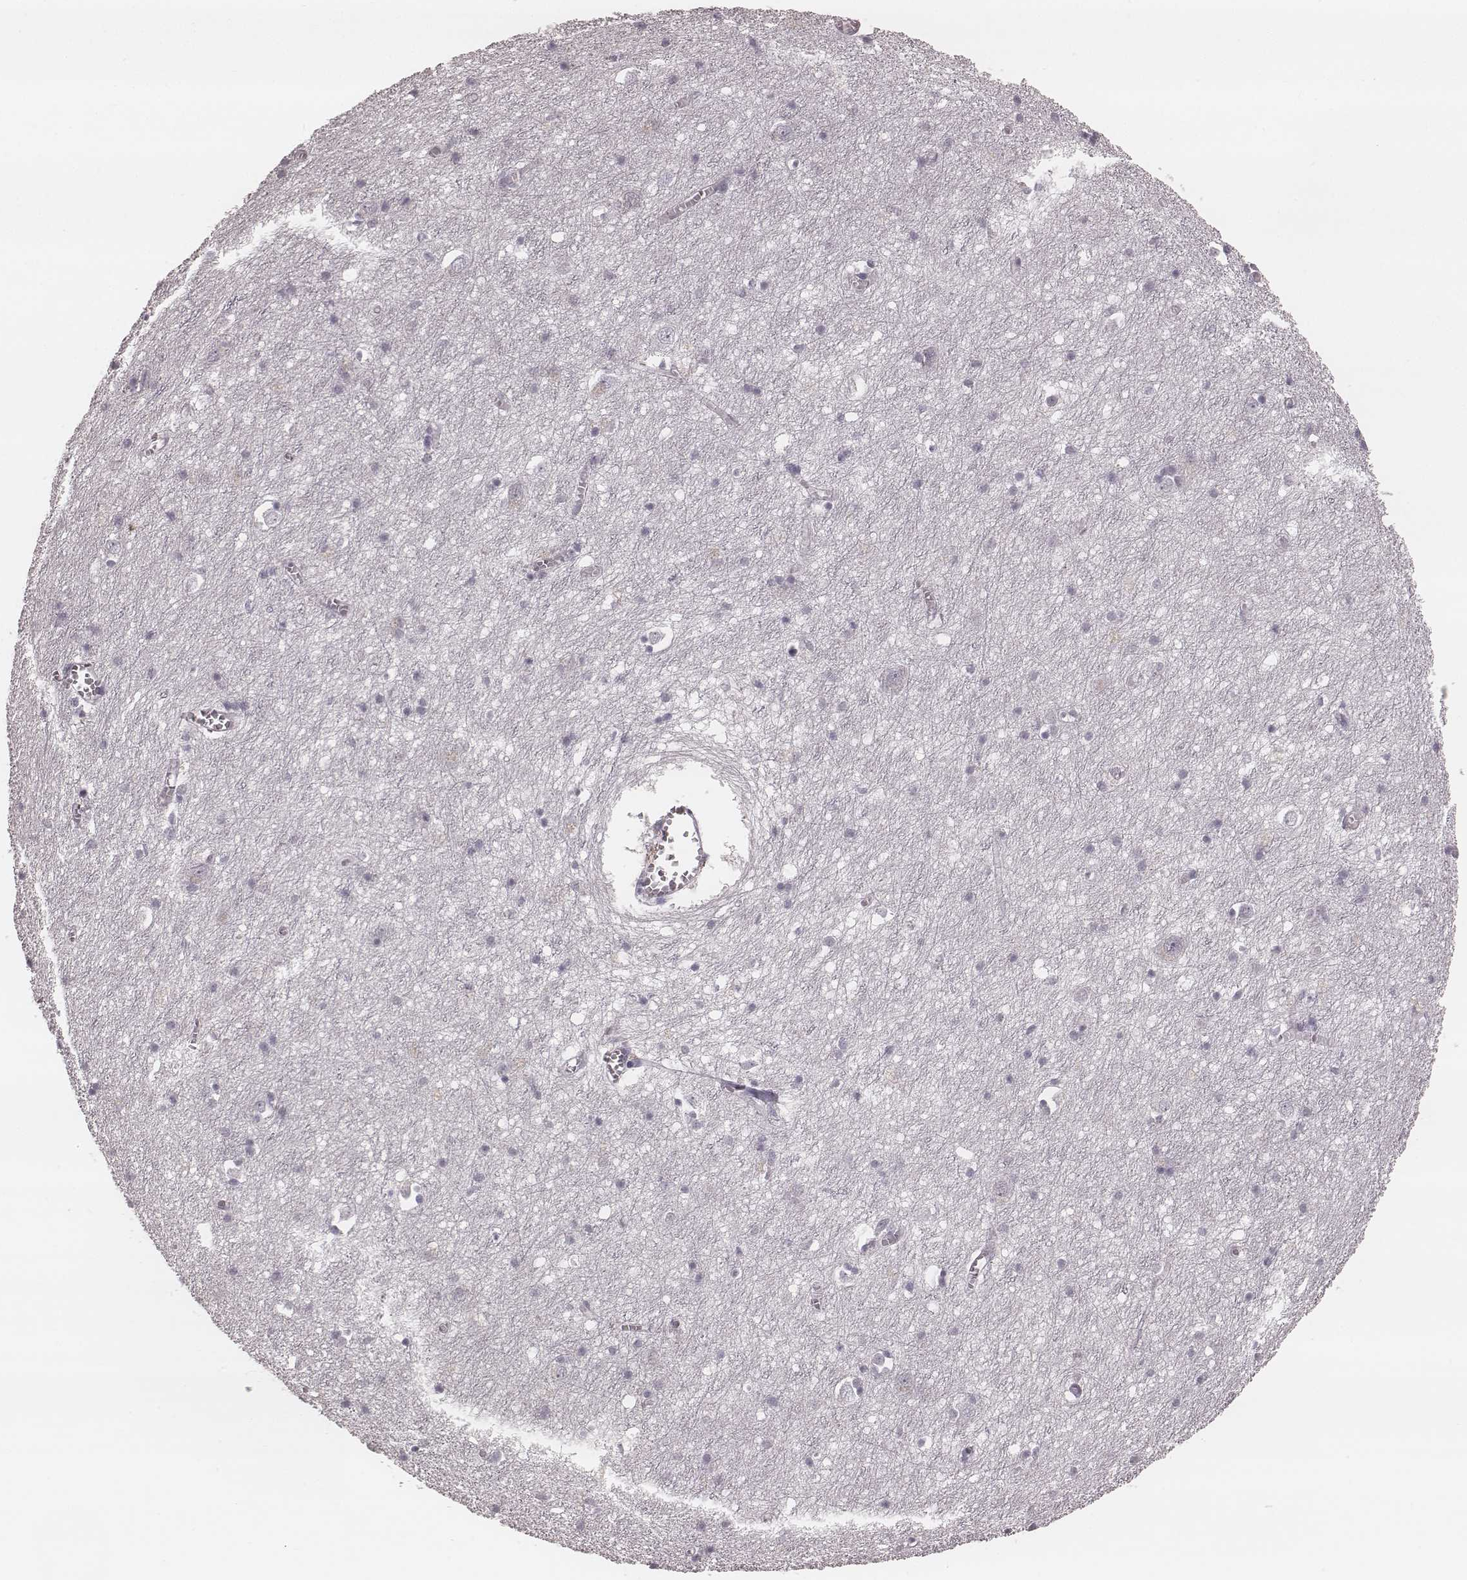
{"staining": {"intensity": "negative", "quantity": "none", "location": "none"}, "tissue": "cerebral cortex", "cell_type": "Endothelial cells", "image_type": "normal", "snomed": [{"axis": "morphology", "description": "Normal tissue, NOS"}, {"axis": "topography", "description": "Cerebral cortex"}], "caption": "Immunohistochemistry (IHC) histopathology image of benign cerebral cortex: cerebral cortex stained with DAB demonstrates no significant protein positivity in endothelial cells. (DAB (3,3'-diaminobenzidine) immunohistochemistry with hematoxylin counter stain).", "gene": "SMIM24", "patient": {"sex": "male", "age": 70}}